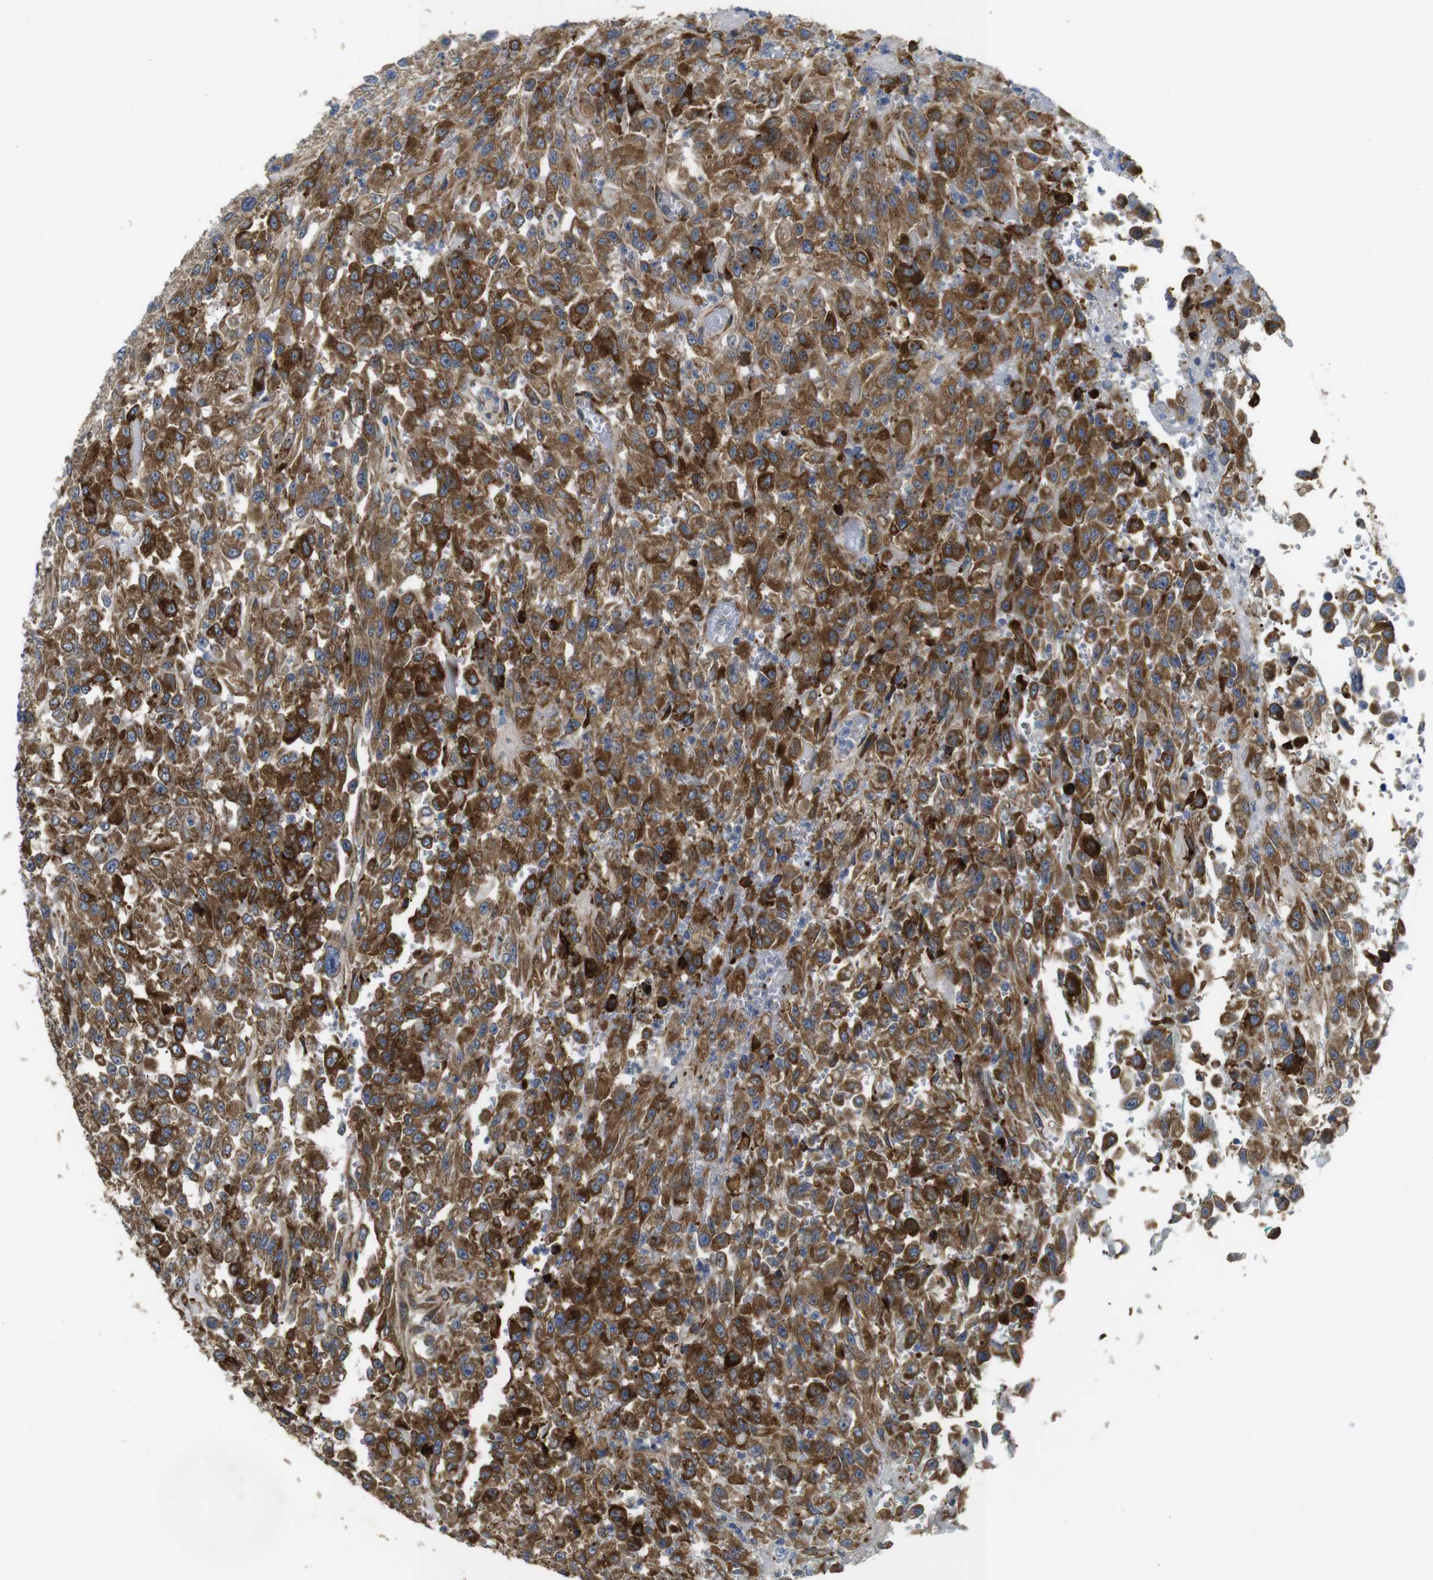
{"staining": {"intensity": "moderate", "quantity": ">75%", "location": "cytoplasmic/membranous"}, "tissue": "urothelial cancer", "cell_type": "Tumor cells", "image_type": "cancer", "snomed": [{"axis": "morphology", "description": "Urothelial carcinoma, High grade"}, {"axis": "topography", "description": "Urinary bladder"}], "caption": "The immunohistochemical stain highlights moderate cytoplasmic/membranous expression in tumor cells of urothelial cancer tissue. Ihc stains the protein in brown and the nuclei are stained blue.", "gene": "UBE2G2", "patient": {"sex": "male", "age": 46}}